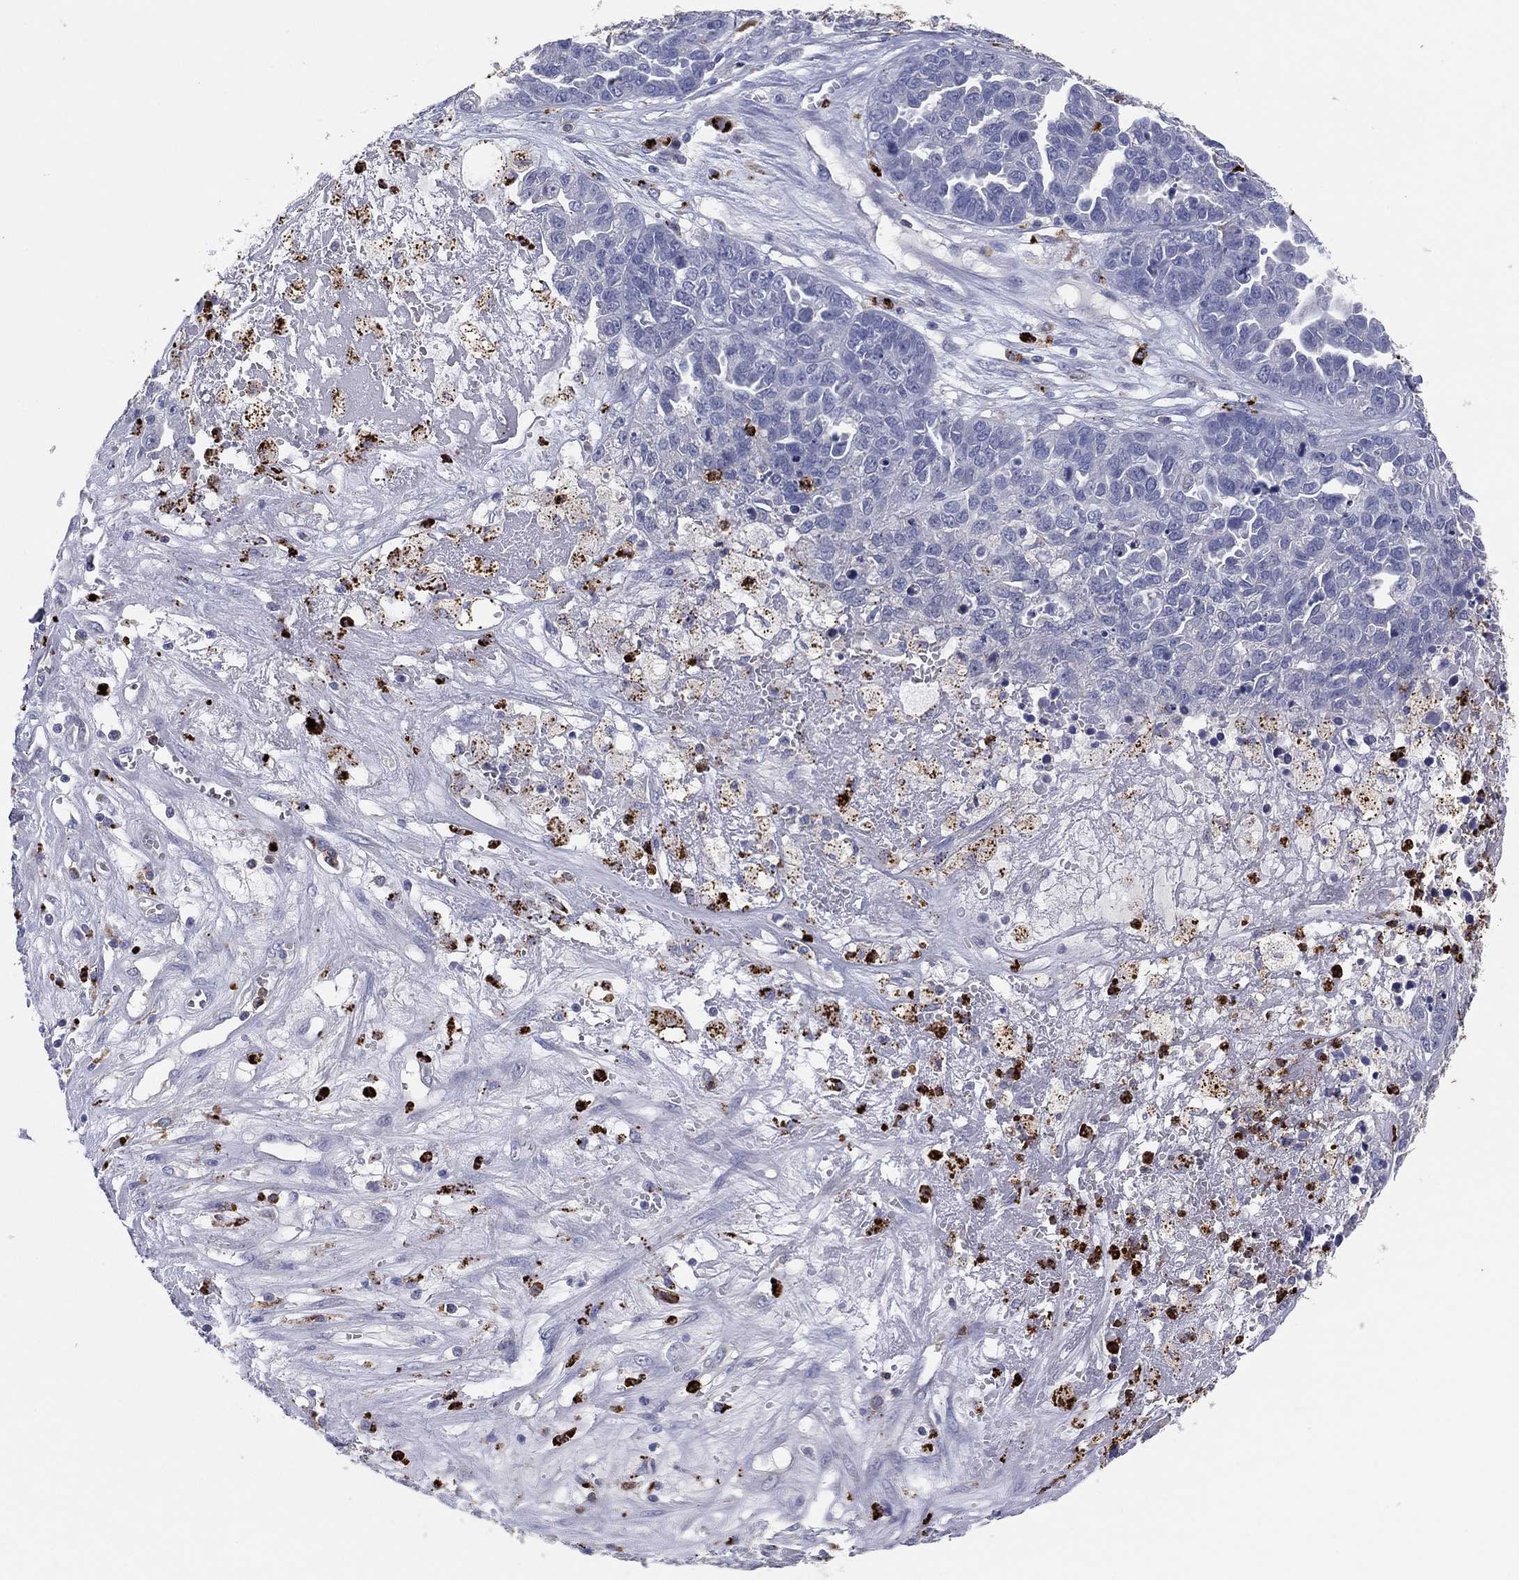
{"staining": {"intensity": "negative", "quantity": "none", "location": "none"}, "tissue": "ovarian cancer", "cell_type": "Tumor cells", "image_type": "cancer", "snomed": [{"axis": "morphology", "description": "Cystadenocarcinoma, serous, NOS"}, {"axis": "topography", "description": "Ovary"}], "caption": "High magnification brightfield microscopy of ovarian serous cystadenocarcinoma stained with DAB (brown) and counterstained with hematoxylin (blue): tumor cells show no significant expression.", "gene": "PLAC8", "patient": {"sex": "female", "age": 87}}